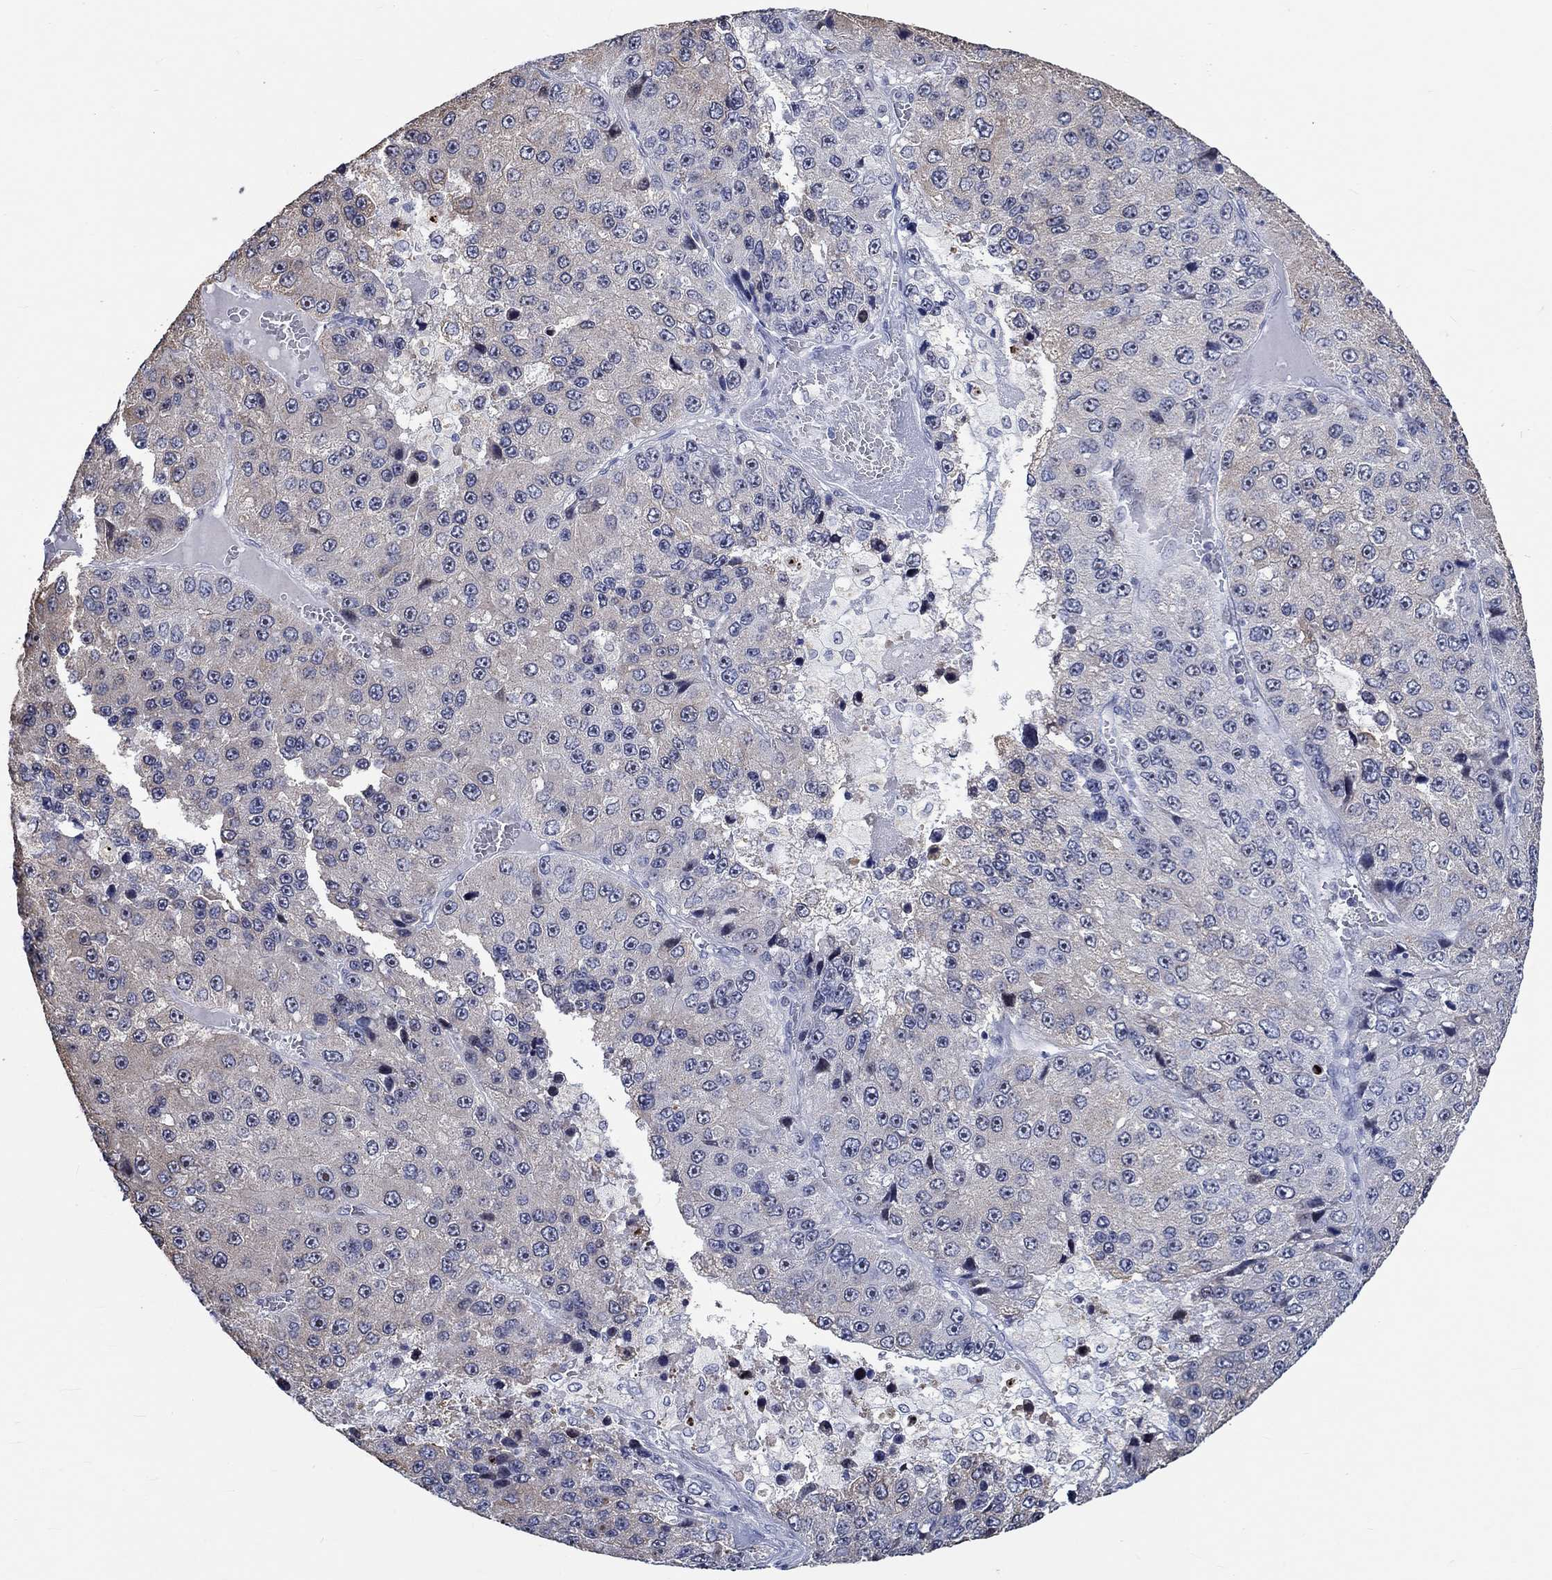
{"staining": {"intensity": "moderate", "quantity": "<25%", "location": "nuclear"}, "tissue": "liver cancer", "cell_type": "Tumor cells", "image_type": "cancer", "snomed": [{"axis": "morphology", "description": "Carcinoma, Hepatocellular, NOS"}, {"axis": "topography", "description": "Liver"}], "caption": "The immunohistochemical stain shows moderate nuclear positivity in tumor cells of liver cancer tissue.", "gene": "ZNF446", "patient": {"sex": "female", "age": 73}}